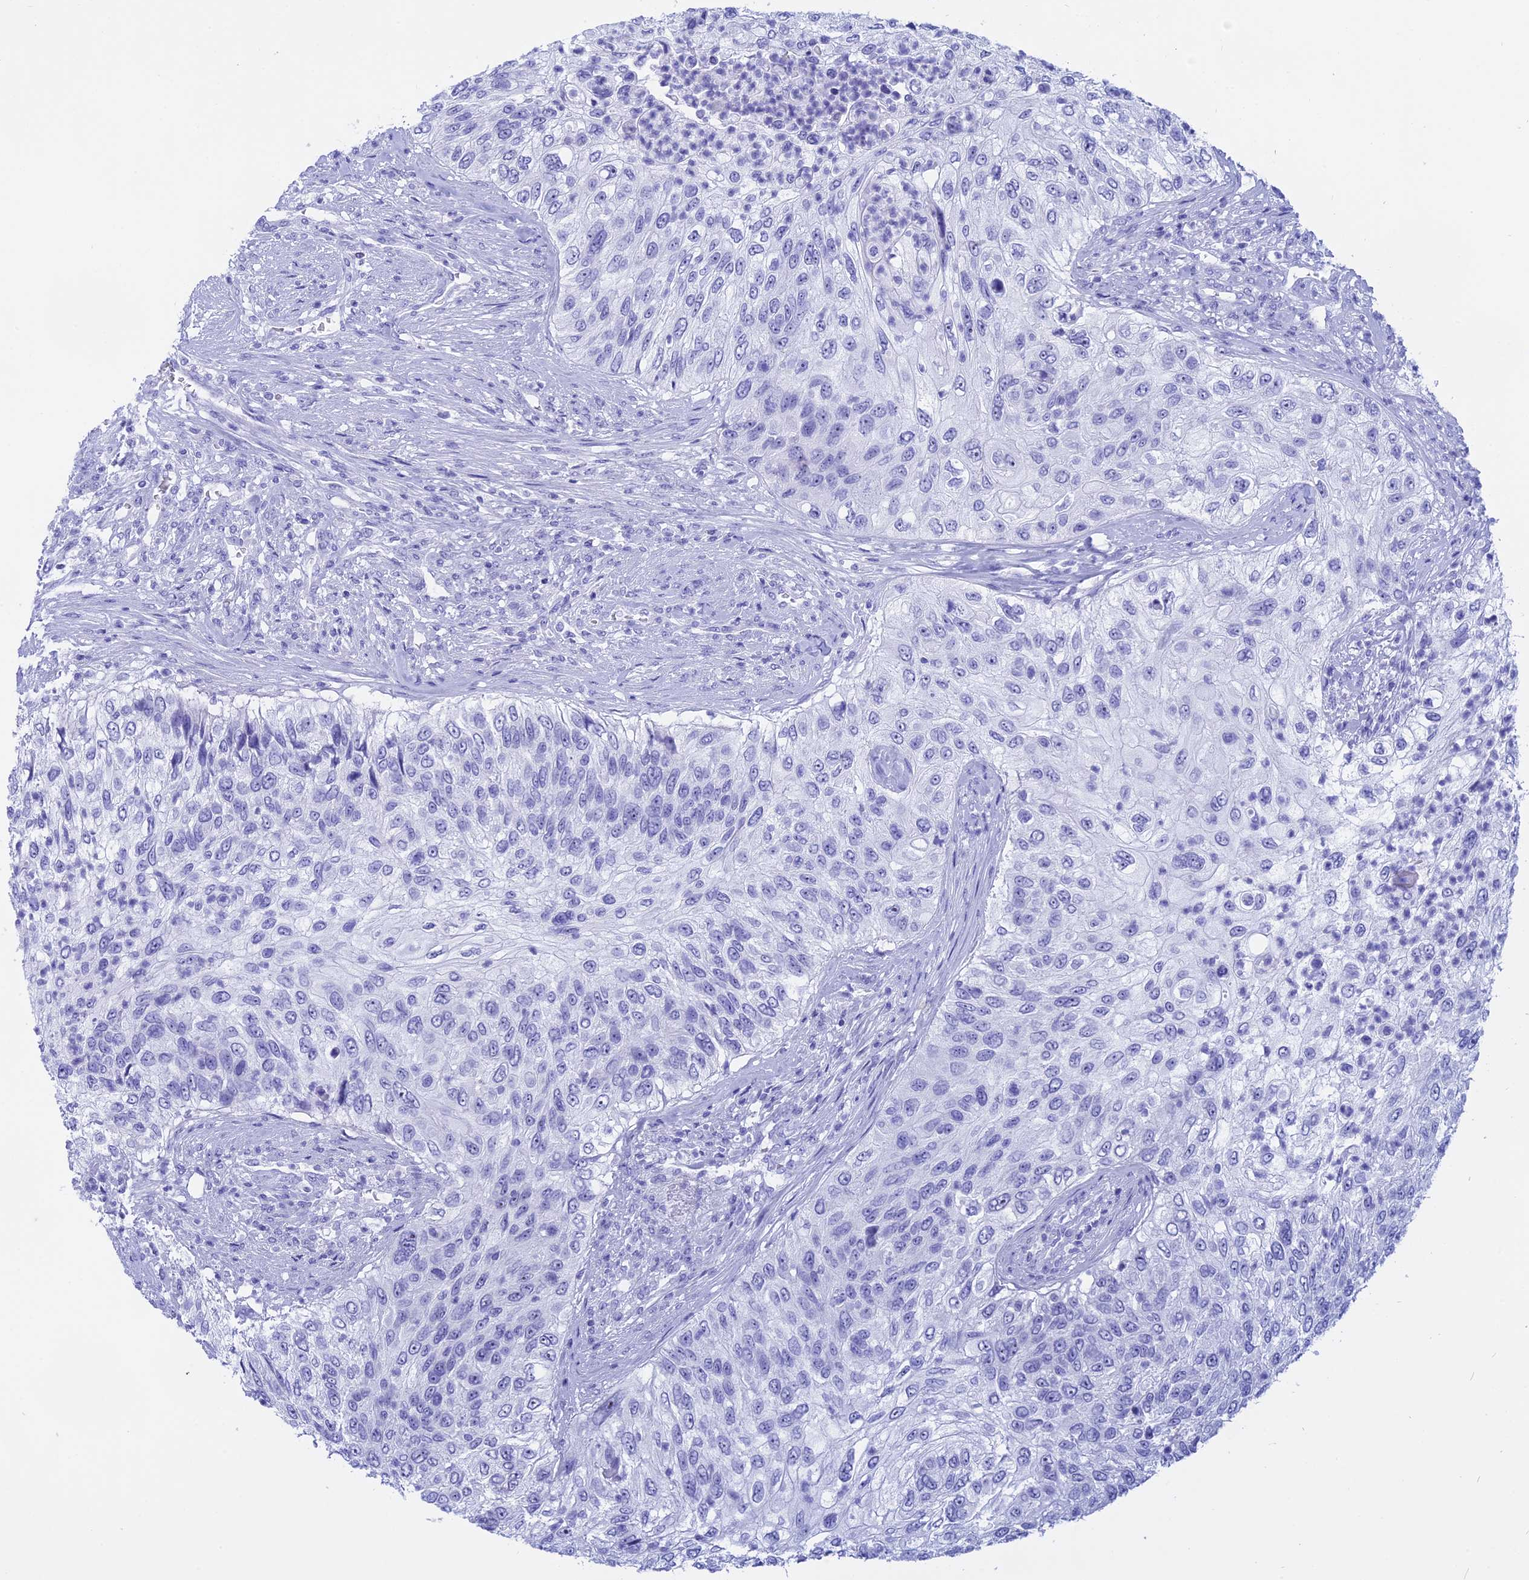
{"staining": {"intensity": "negative", "quantity": "none", "location": "none"}, "tissue": "urothelial cancer", "cell_type": "Tumor cells", "image_type": "cancer", "snomed": [{"axis": "morphology", "description": "Urothelial carcinoma, High grade"}, {"axis": "topography", "description": "Urinary bladder"}], "caption": "The micrograph displays no significant staining in tumor cells of urothelial cancer.", "gene": "ISCA1", "patient": {"sex": "female", "age": 60}}